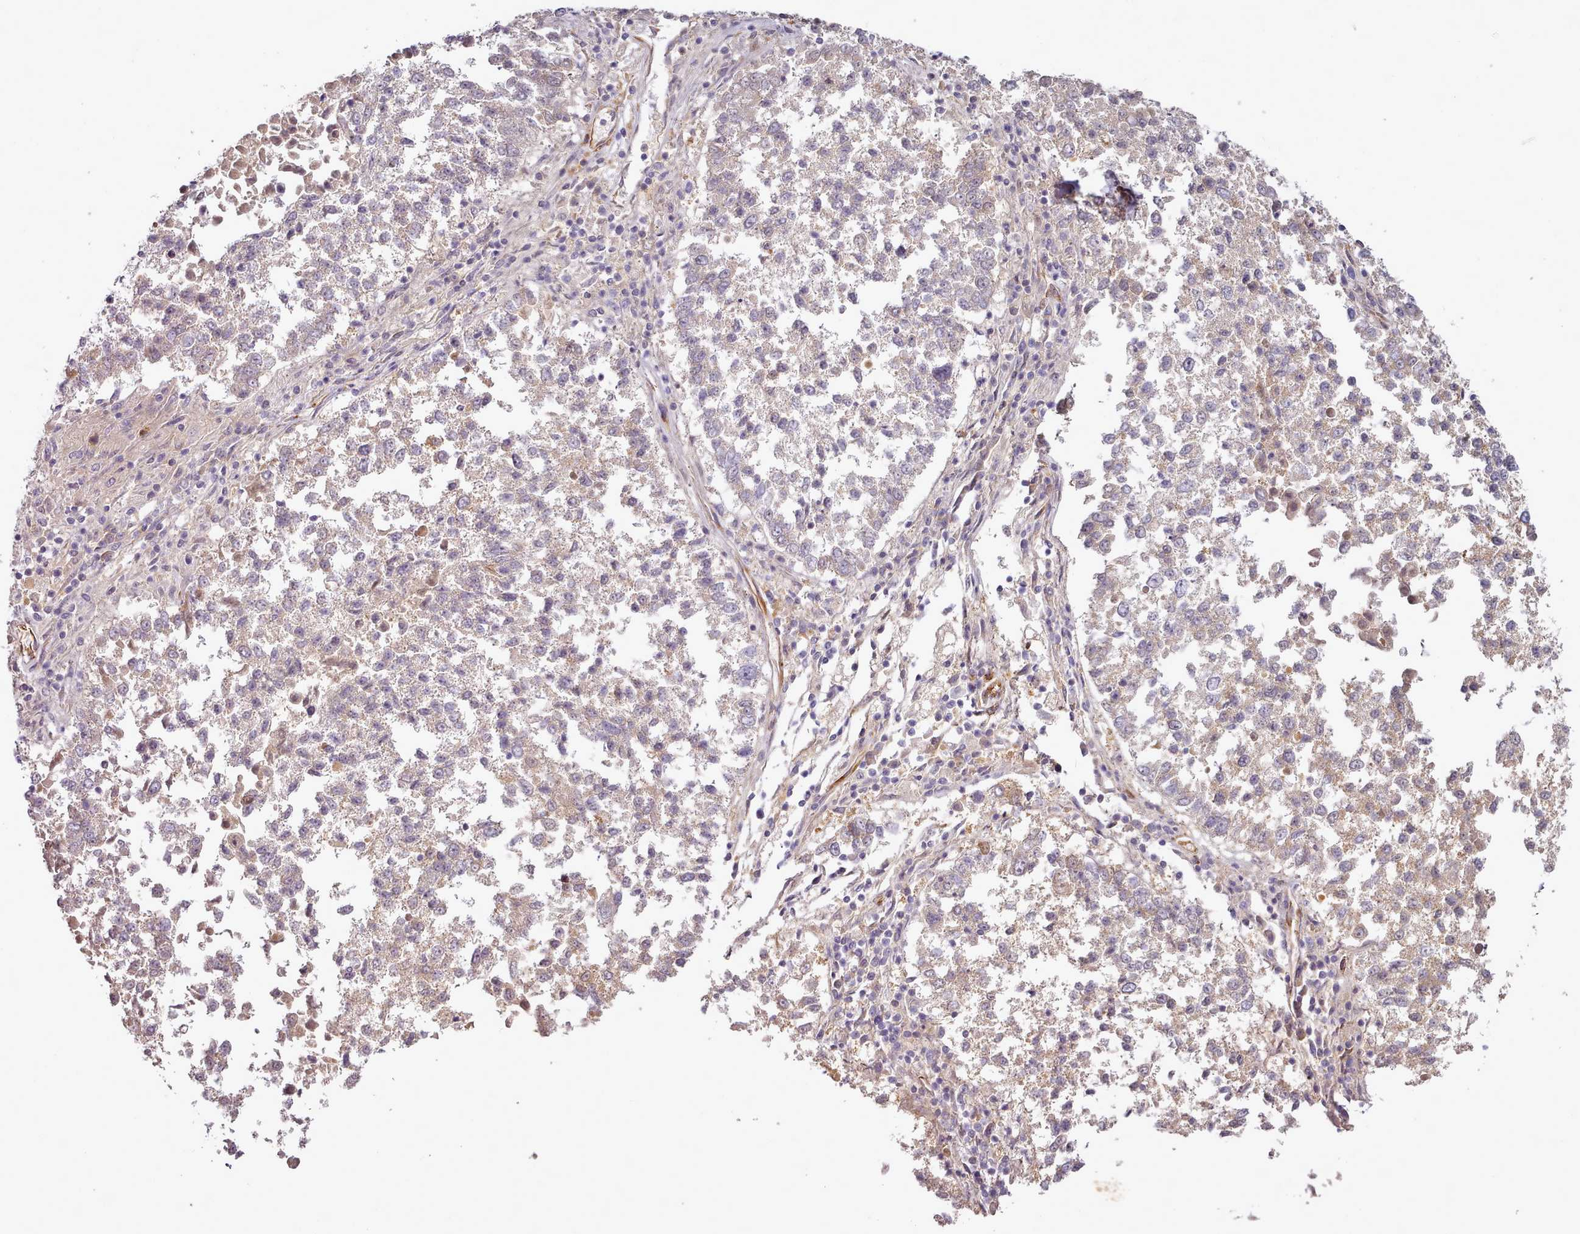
{"staining": {"intensity": "negative", "quantity": "none", "location": "none"}, "tissue": "lung cancer", "cell_type": "Tumor cells", "image_type": "cancer", "snomed": [{"axis": "morphology", "description": "Squamous cell carcinoma, NOS"}, {"axis": "topography", "description": "Lung"}], "caption": "DAB (3,3'-diaminobenzidine) immunohistochemical staining of lung cancer demonstrates no significant positivity in tumor cells.", "gene": "C1QTNF5", "patient": {"sex": "male", "age": 73}}